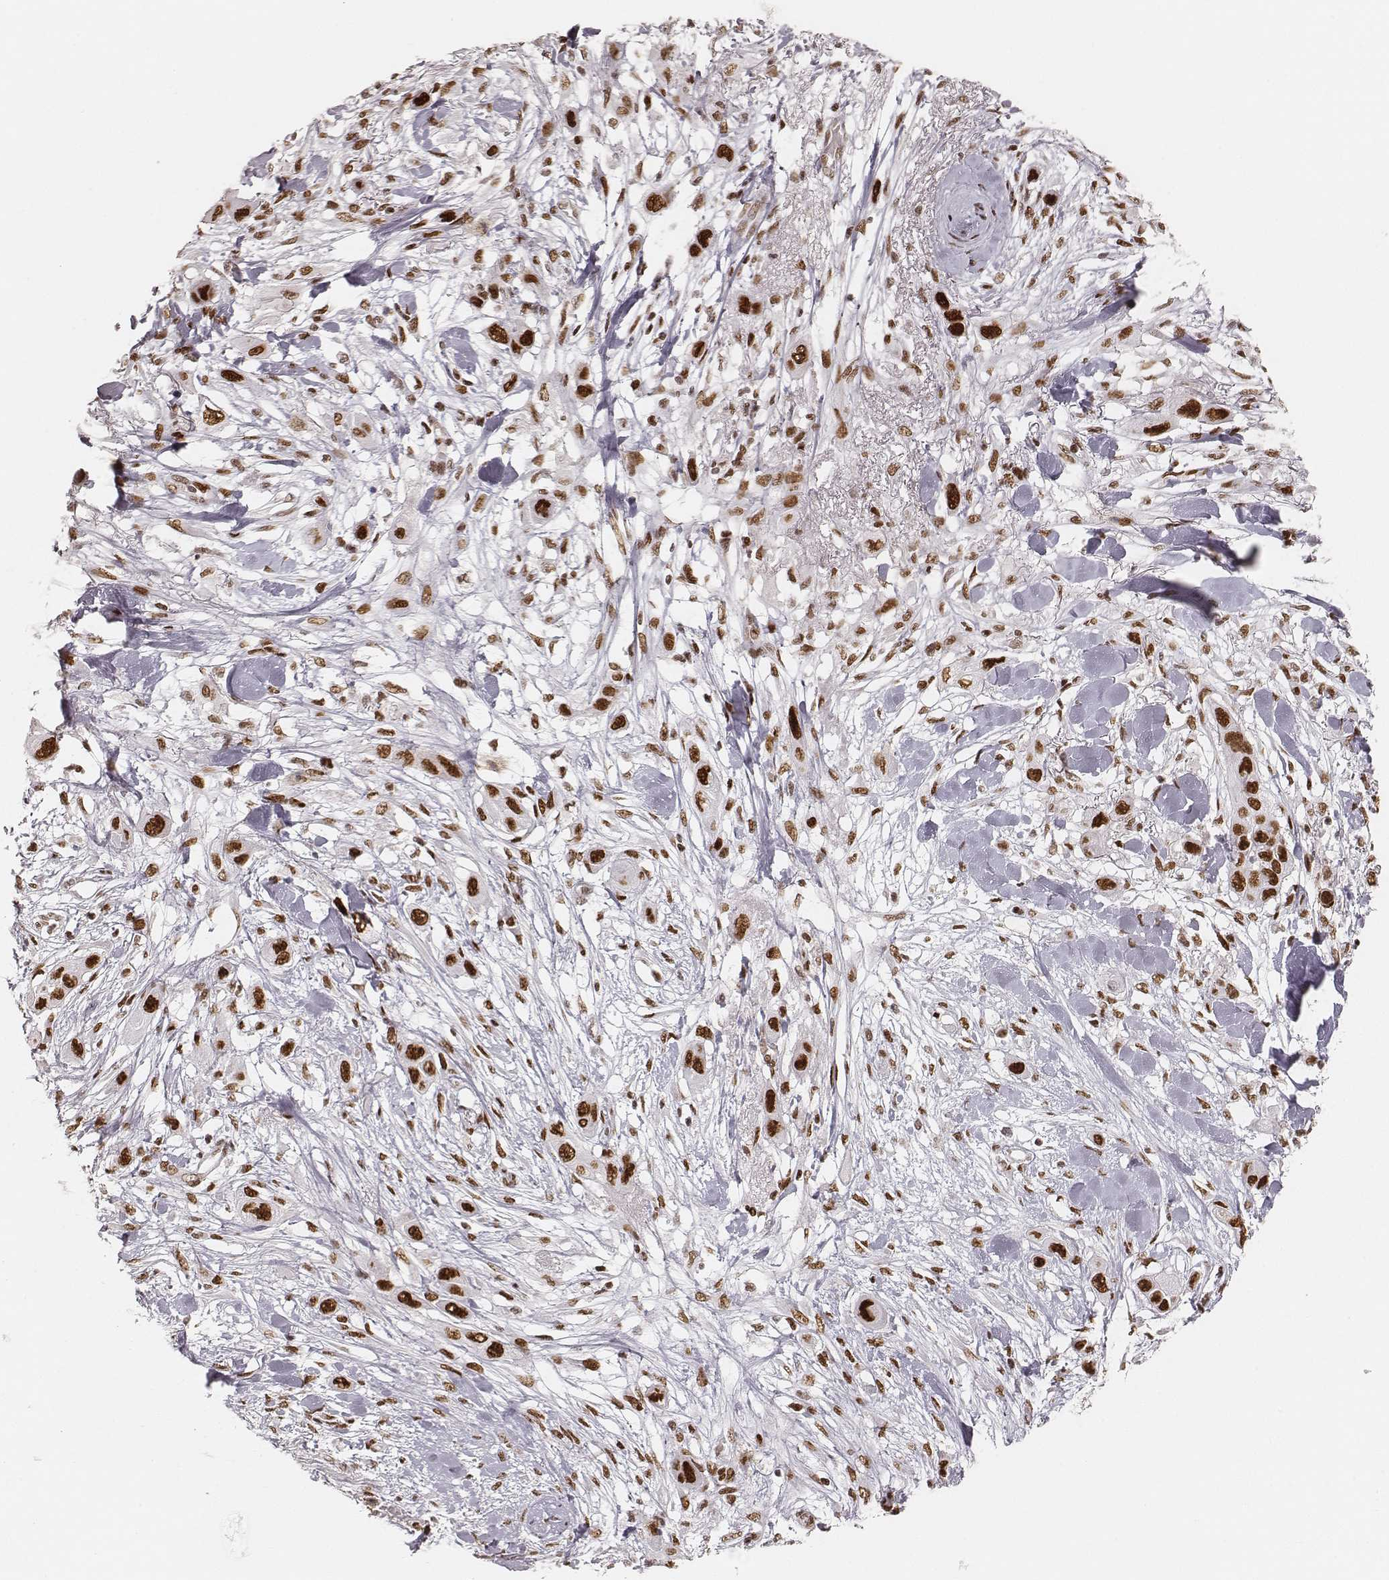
{"staining": {"intensity": "strong", "quantity": ">75%", "location": "nuclear"}, "tissue": "skin cancer", "cell_type": "Tumor cells", "image_type": "cancer", "snomed": [{"axis": "morphology", "description": "Squamous cell carcinoma, NOS"}, {"axis": "topography", "description": "Skin"}], "caption": "Immunohistochemistry (IHC) histopathology image of neoplastic tissue: skin cancer stained using IHC shows high levels of strong protein expression localized specifically in the nuclear of tumor cells, appearing as a nuclear brown color.", "gene": "HNRNPC", "patient": {"sex": "male", "age": 79}}